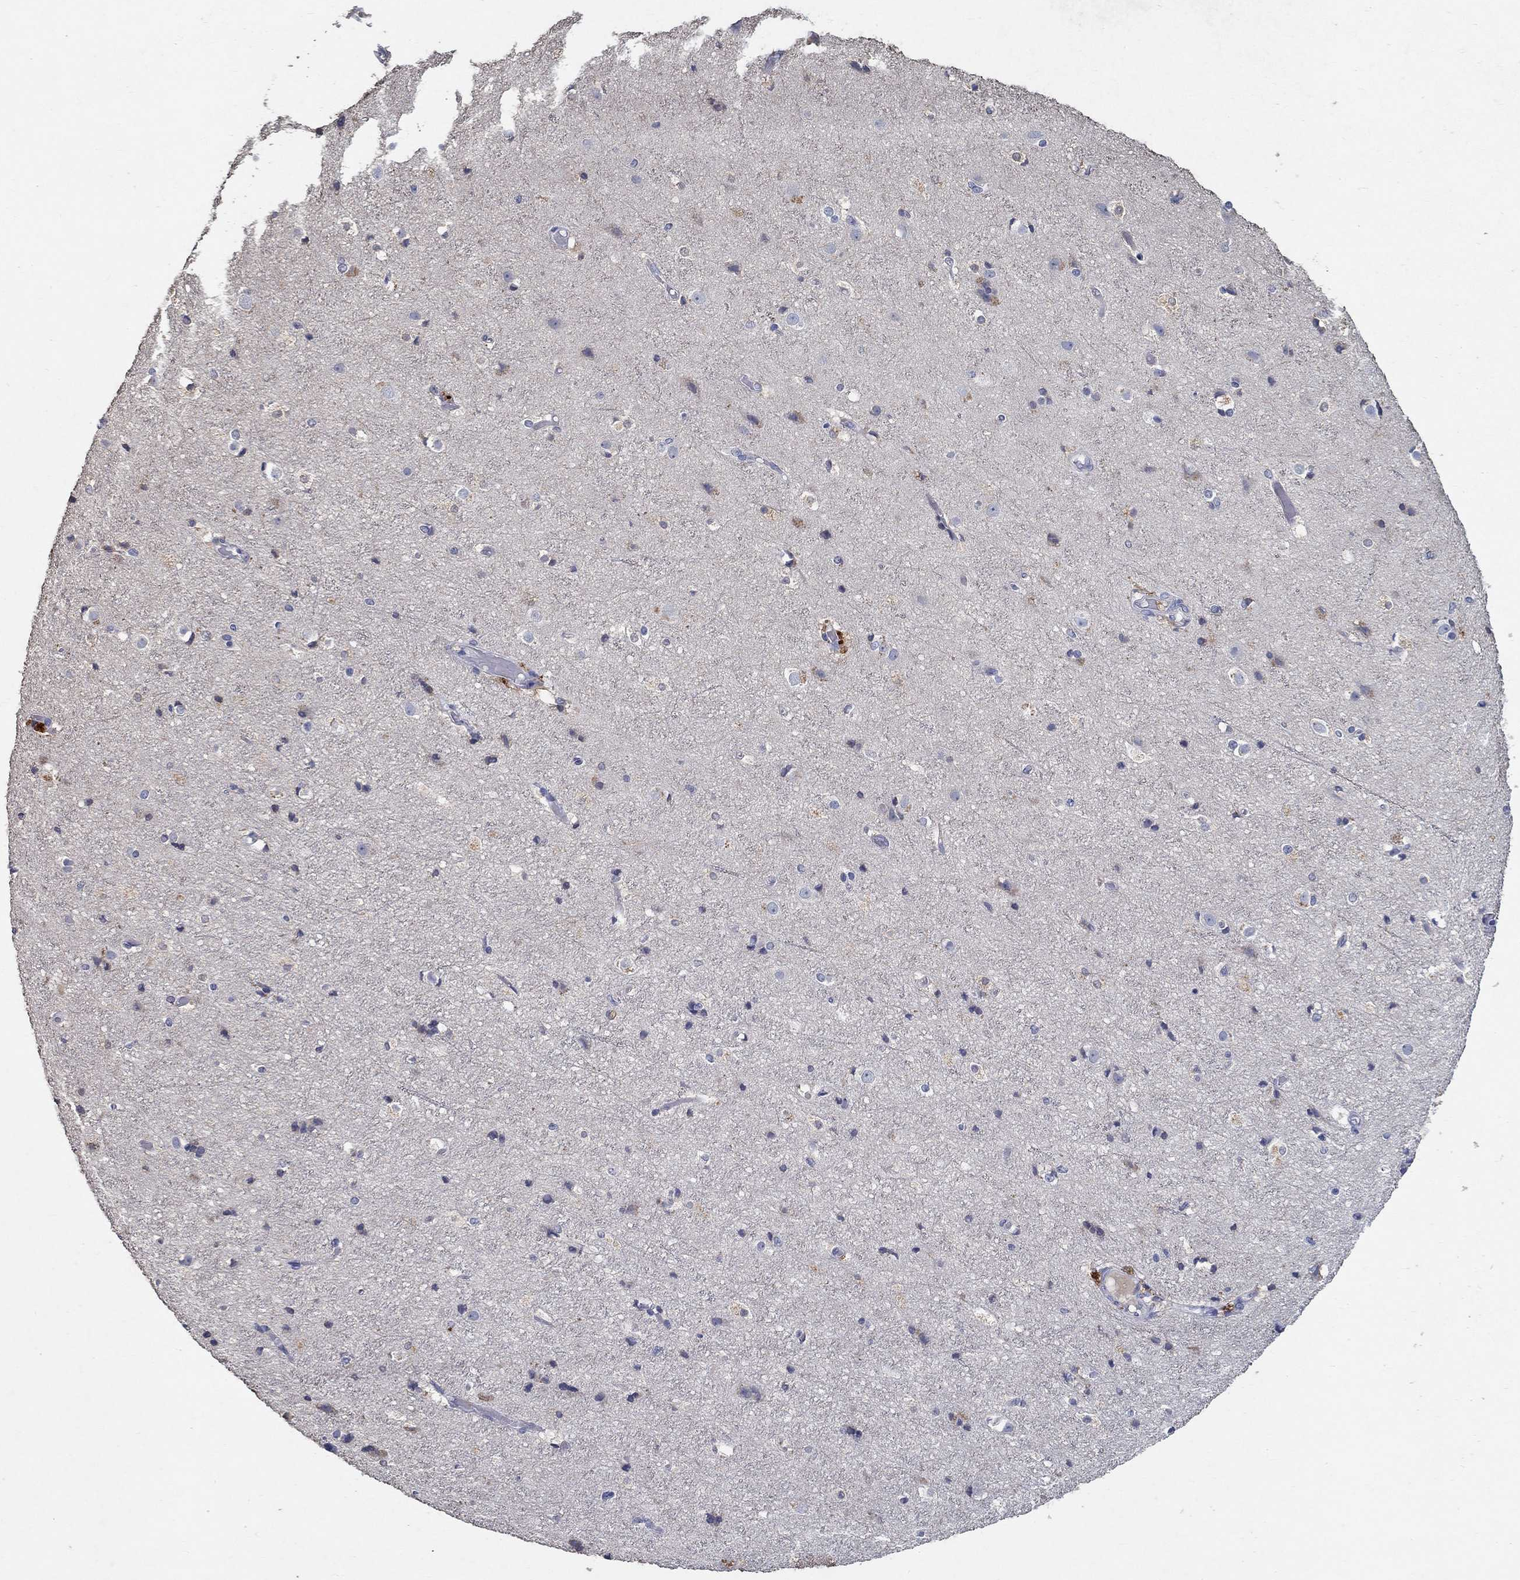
{"staining": {"intensity": "negative", "quantity": "none", "location": "none"}, "tissue": "cerebral cortex", "cell_type": "Endothelial cells", "image_type": "normal", "snomed": [{"axis": "morphology", "description": "Normal tissue, NOS"}, {"axis": "topography", "description": "Cerebral cortex"}], "caption": "Immunohistochemistry (IHC) photomicrograph of benign human cerebral cortex stained for a protein (brown), which reveals no expression in endothelial cells.", "gene": "PROZ", "patient": {"sex": "female", "age": 52}}